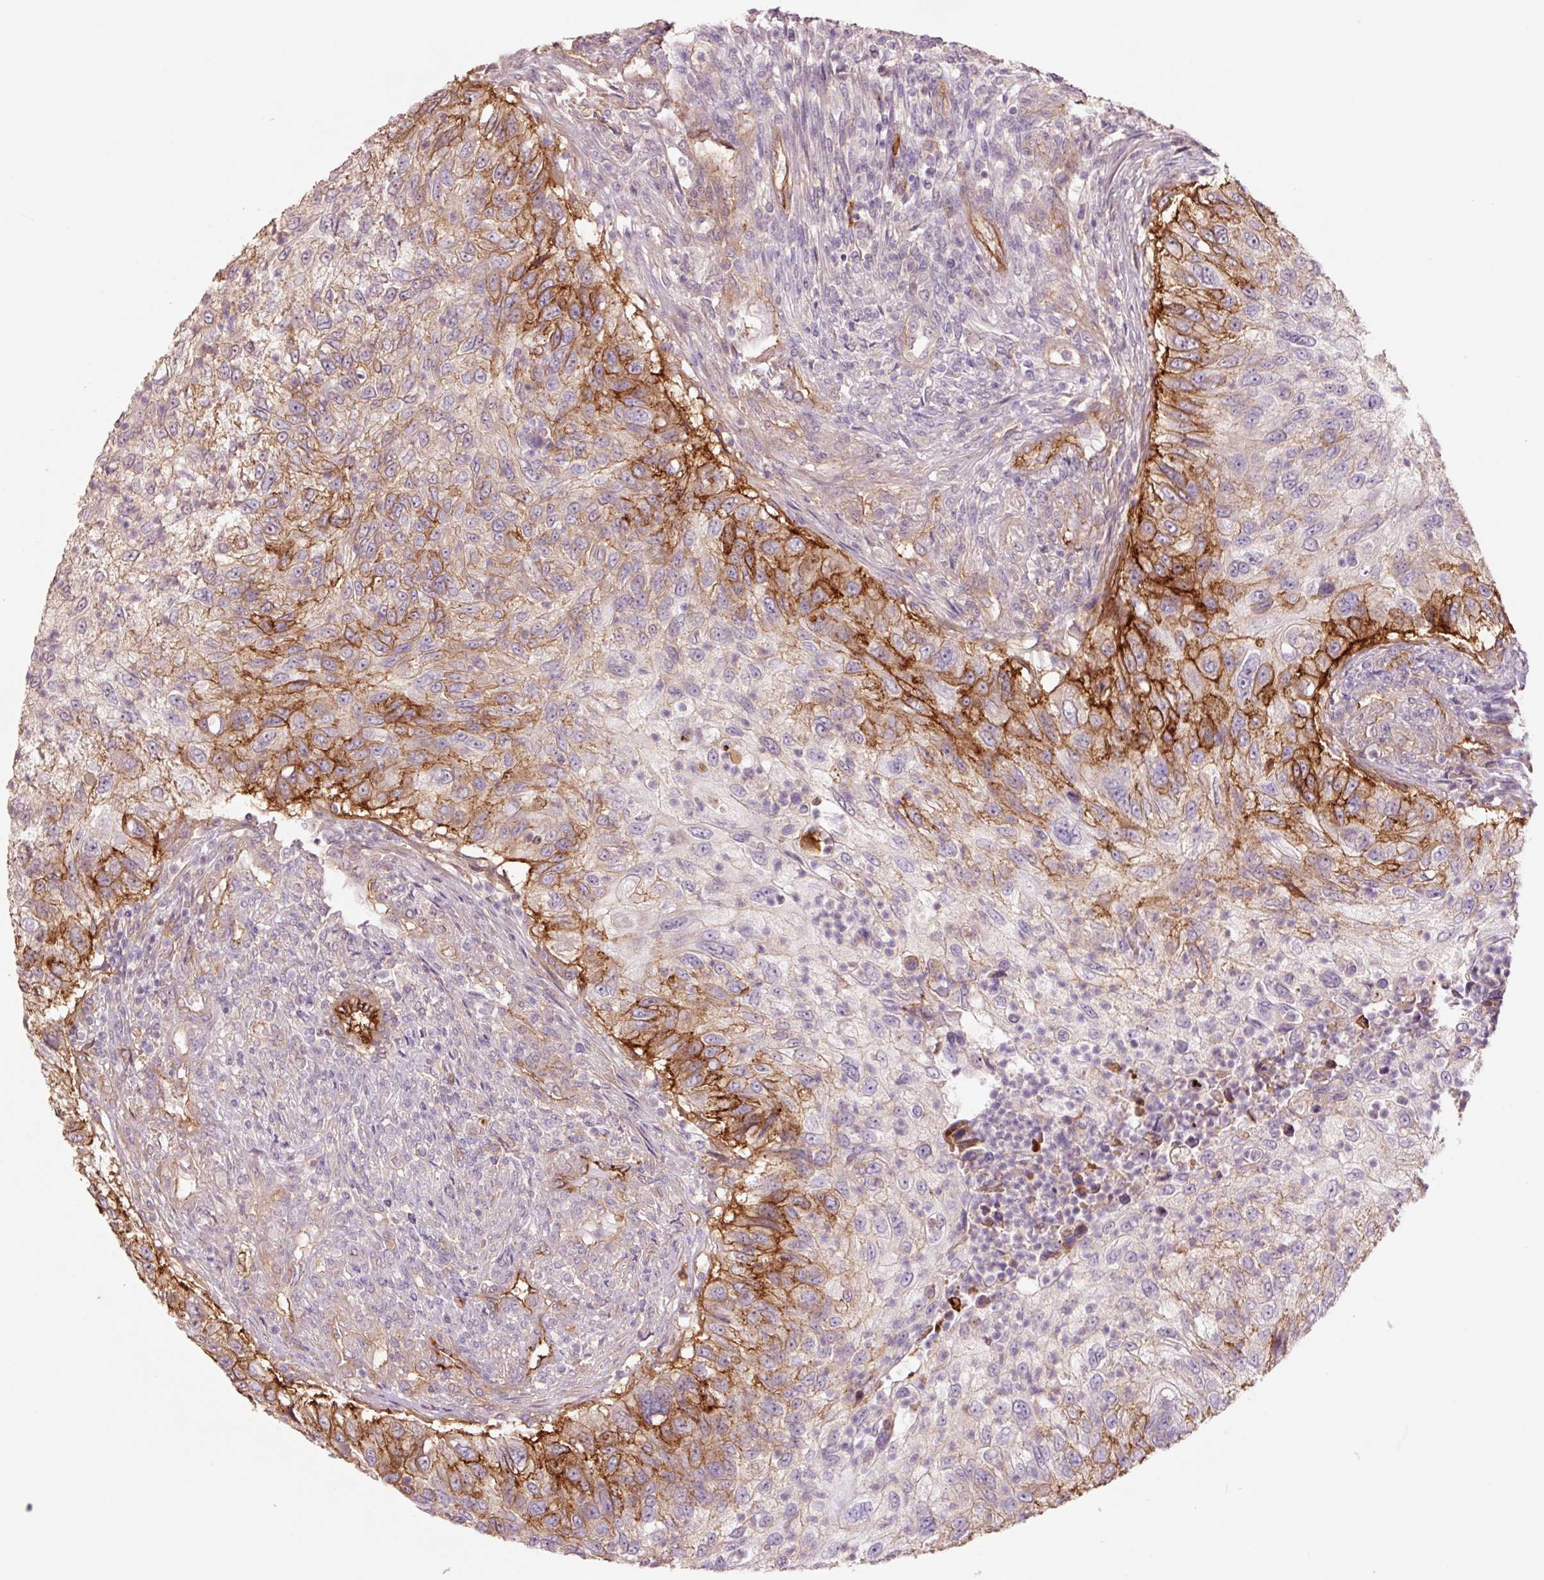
{"staining": {"intensity": "strong", "quantity": "25%-75%", "location": "cytoplasmic/membranous"}, "tissue": "urothelial cancer", "cell_type": "Tumor cells", "image_type": "cancer", "snomed": [{"axis": "morphology", "description": "Urothelial carcinoma, High grade"}, {"axis": "topography", "description": "Urinary bladder"}], "caption": "Immunohistochemistry (DAB (3,3'-diaminobenzidine)) staining of high-grade urothelial carcinoma shows strong cytoplasmic/membranous protein positivity in approximately 25%-75% of tumor cells.", "gene": "SLC1A4", "patient": {"sex": "female", "age": 60}}